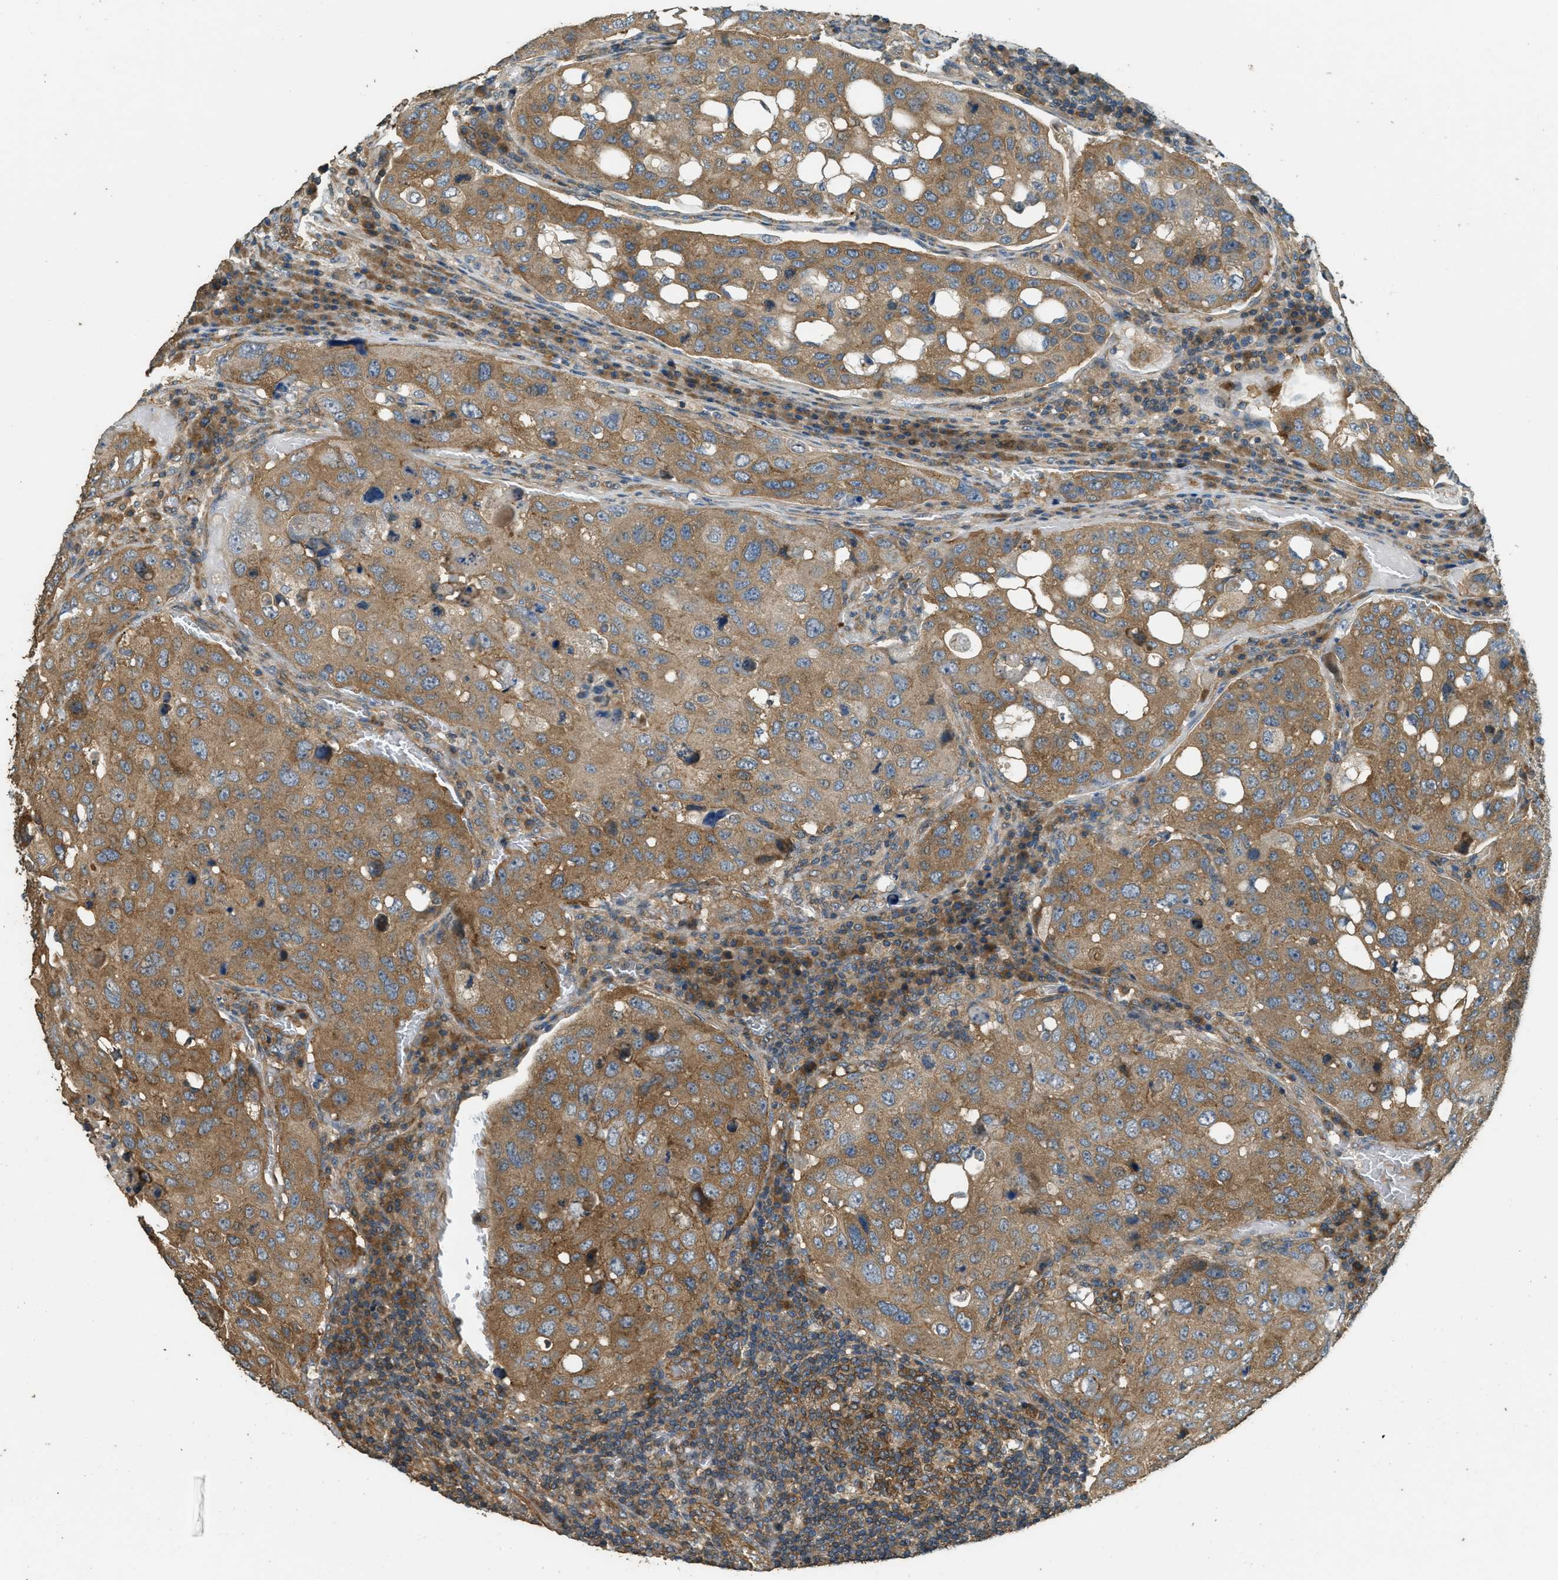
{"staining": {"intensity": "moderate", "quantity": ">75%", "location": "cytoplasmic/membranous"}, "tissue": "urothelial cancer", "cell_type": "Tumor cells", "image_type": "cancer", "snomed": [{"axis": "morphology", "description": "Urothelial carcinoma, High grade"}, {"axis": "topography", "description": "Lymph node"}, {"axis": "topography", "description": "Urinary bladder"}], "caption": "This photomicrograph shows urothelial cancer stained with immunohistochemistry (IHC) to label a protein in brown. The cytoplasmic/membranous of tumor cells show moderate positivity for the protein. Nuclei are counter-stained blue.", "gene": "MARS1", "patient": {"sex": "male", "age": 51}}